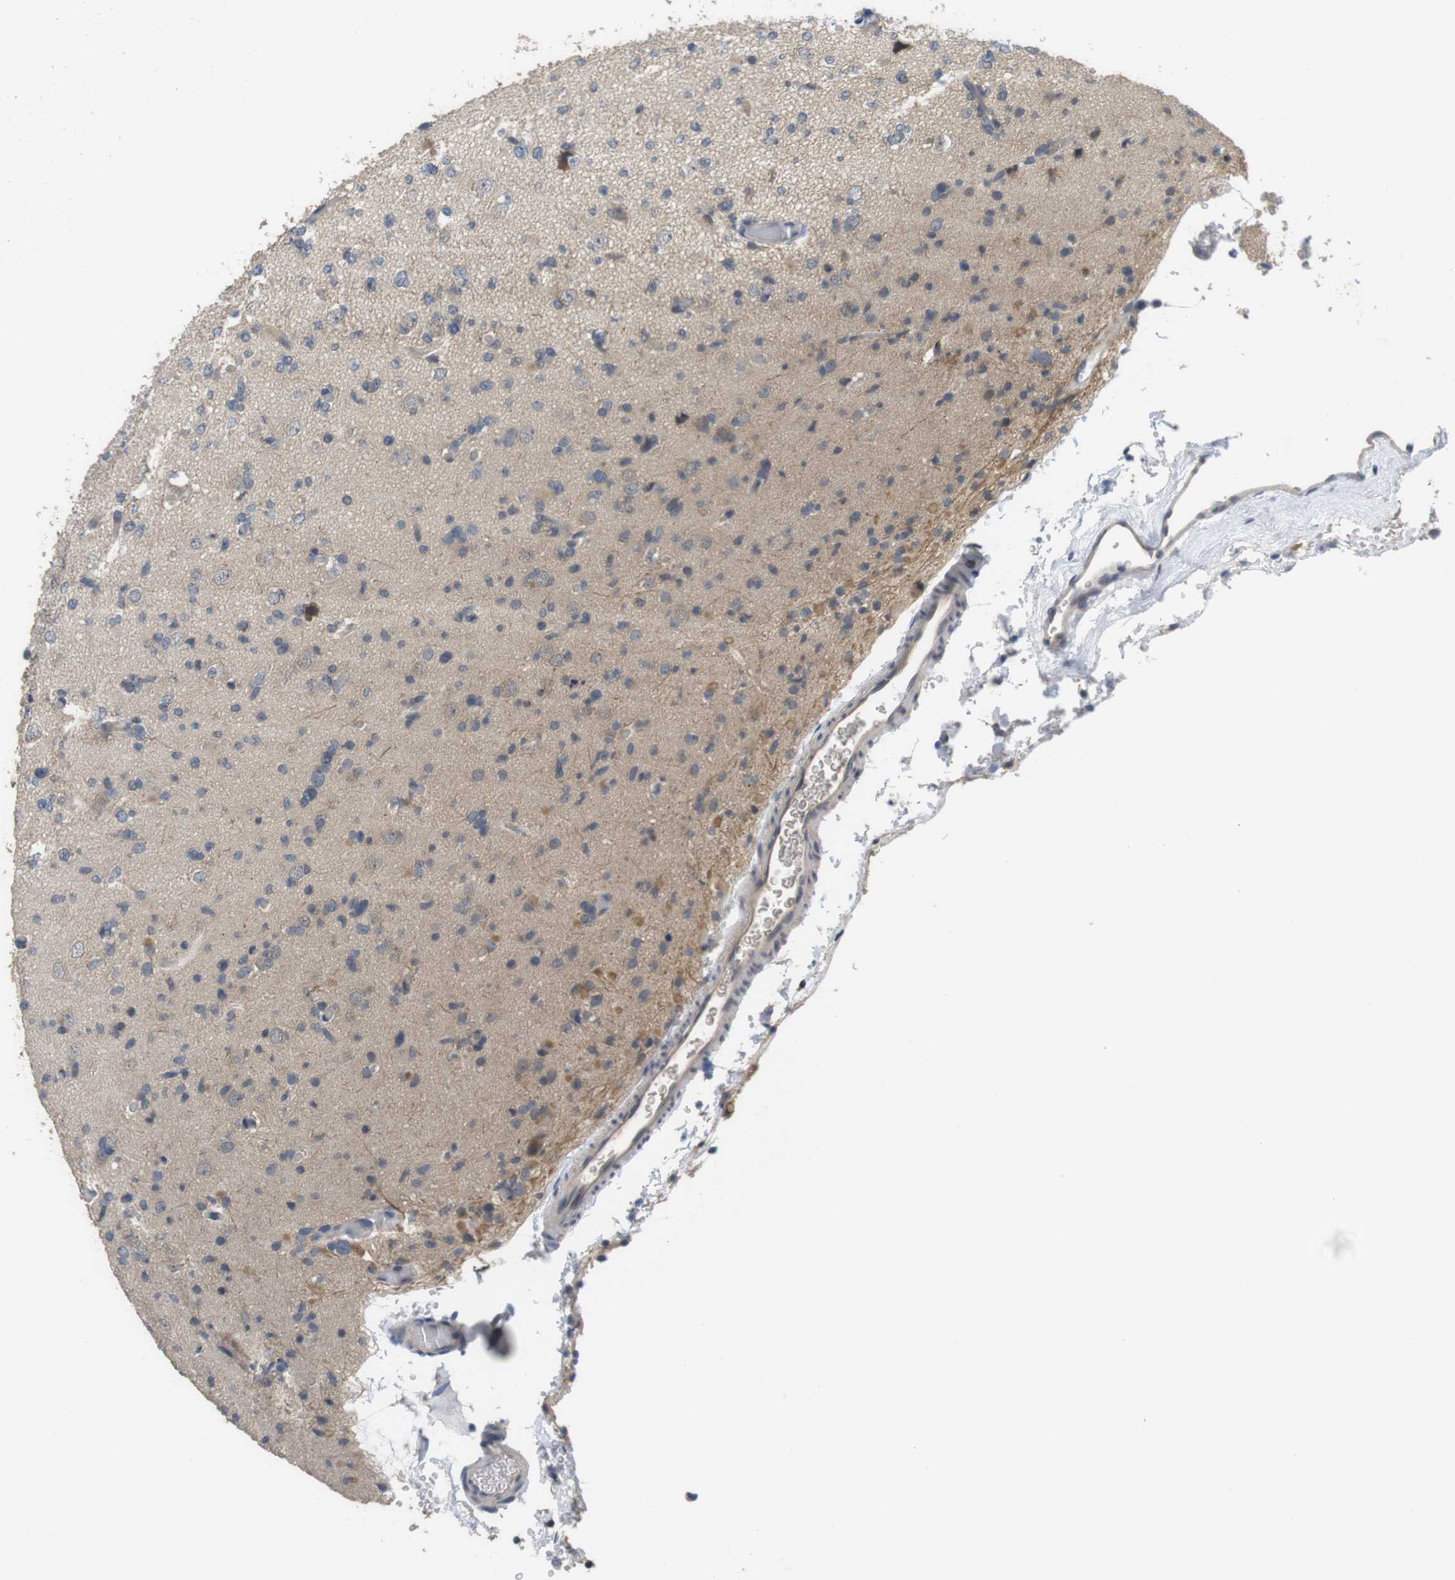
{"staining": {"intensity": "weak", "quantity": "<25%", "location": "cytoplasmic/membranous"}, "tissue": "glioma", "cell_type": "Tumor cells", "image_type": "cancer", "snomed": [{"axis": "morphology", "description": "Glioma, malignant, Low grade"}, {"axis": "topography", "description": "Brain"}], "caption": "This micrograph is of low-grade glioma (malignant) stained with IHC to label a protein in brown with the nuclei are counter-stained blue. There is no expression in tumor cells. Brightfield microscopy of IHC stained with DAB (brown) and hematoxylin (blue), captured at high magnification.", "gene": "ADGRL3", "patient": {"sex": "female", "age": 22}}